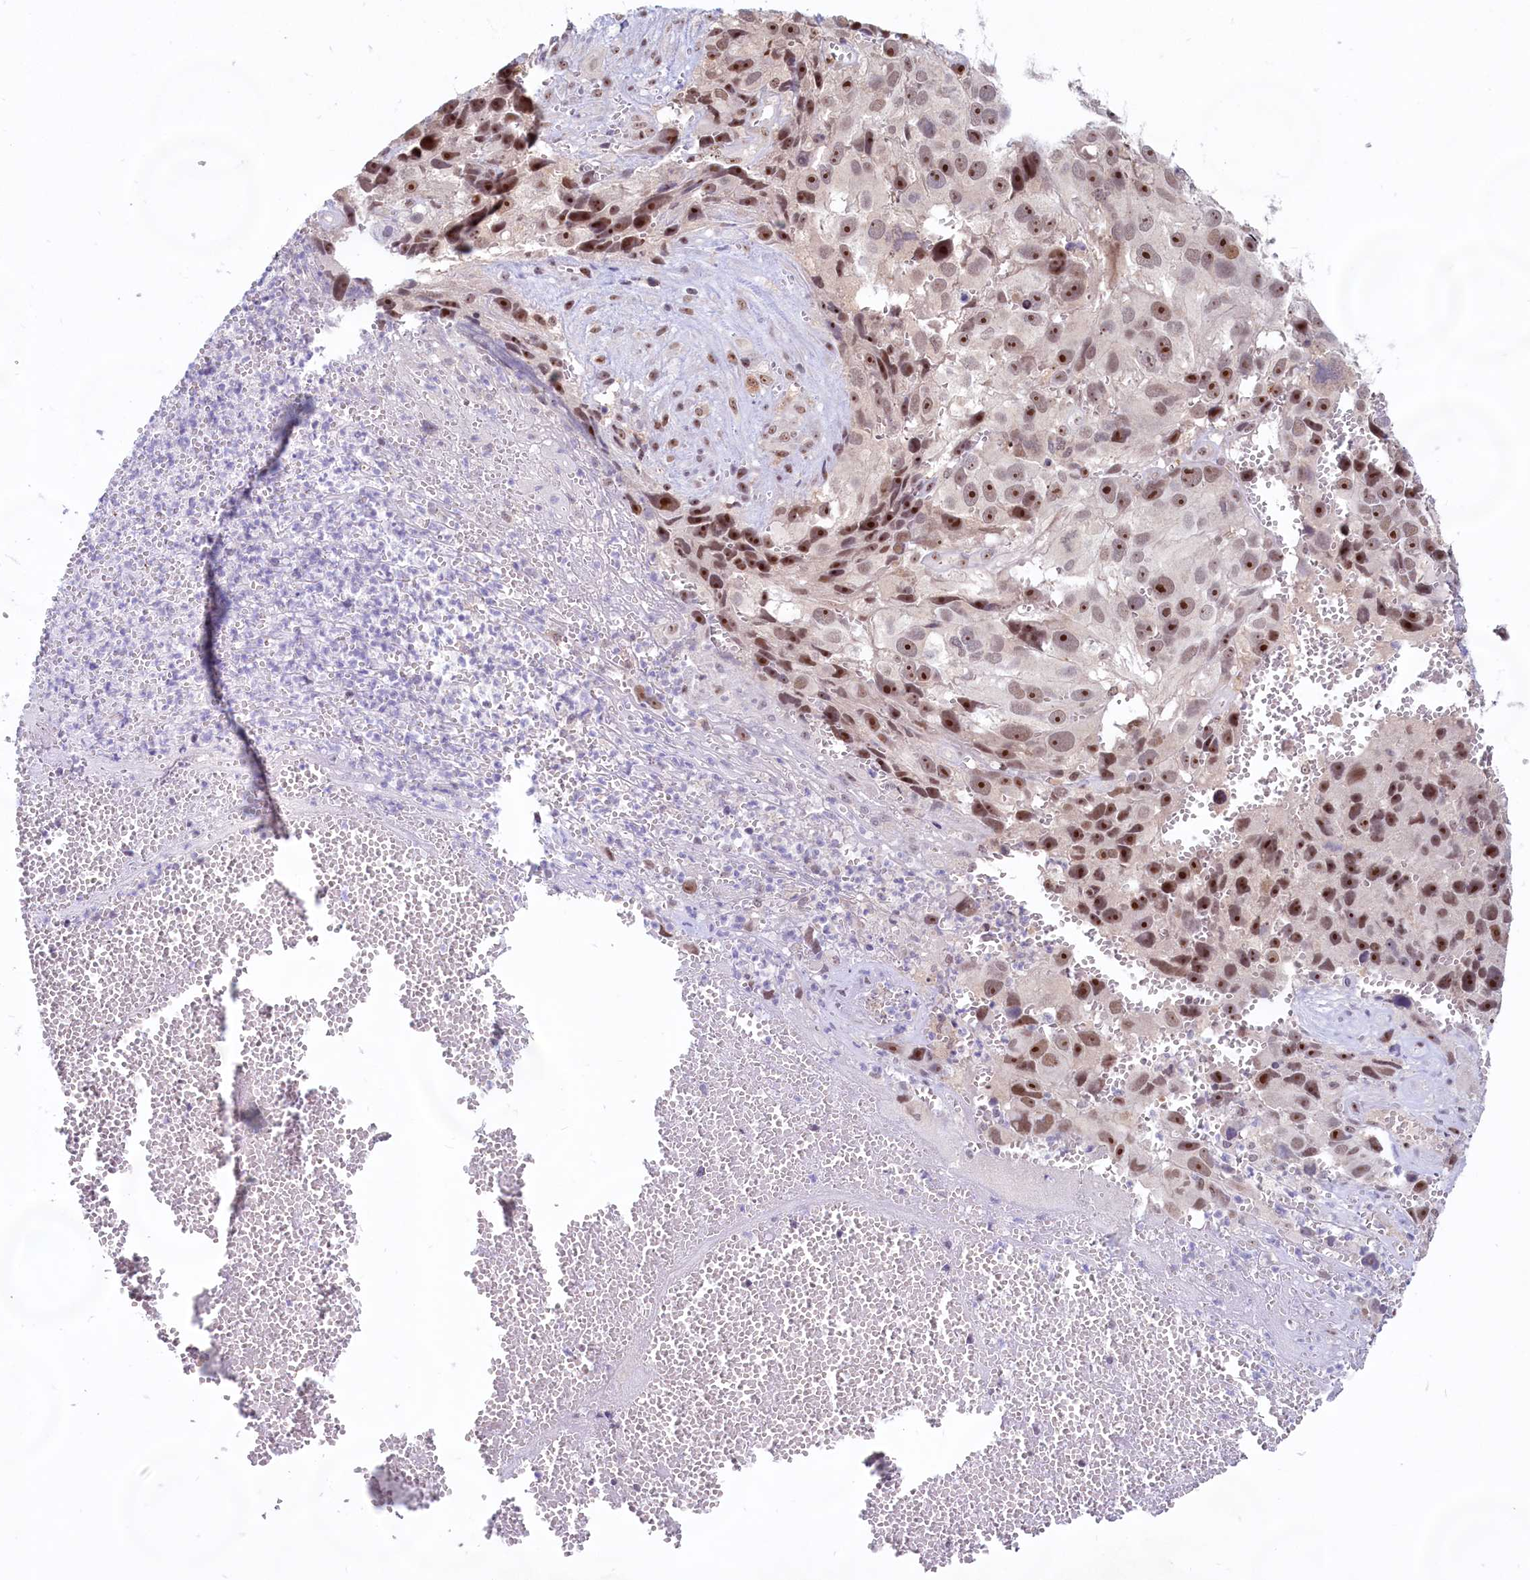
{"staining": {"intensity": "moderate", "quantity": ">75%", "location": "nuclear"}, "tissue": "melanoma", "cell_type": "Tumor cells", "image_type": "cancer", "snomed": [{"axis": "morphology", "description": "Malignant melanoma, NOS"}, {"axis": "topography", "description": "Skin"}], "caption": "Immunohistochemistry of melanoma displays medium levels of moderate nuclear expression in about >75% of tumor cells.", "gene": "C1D", "patient": {"sex": "male", "age": 84}}